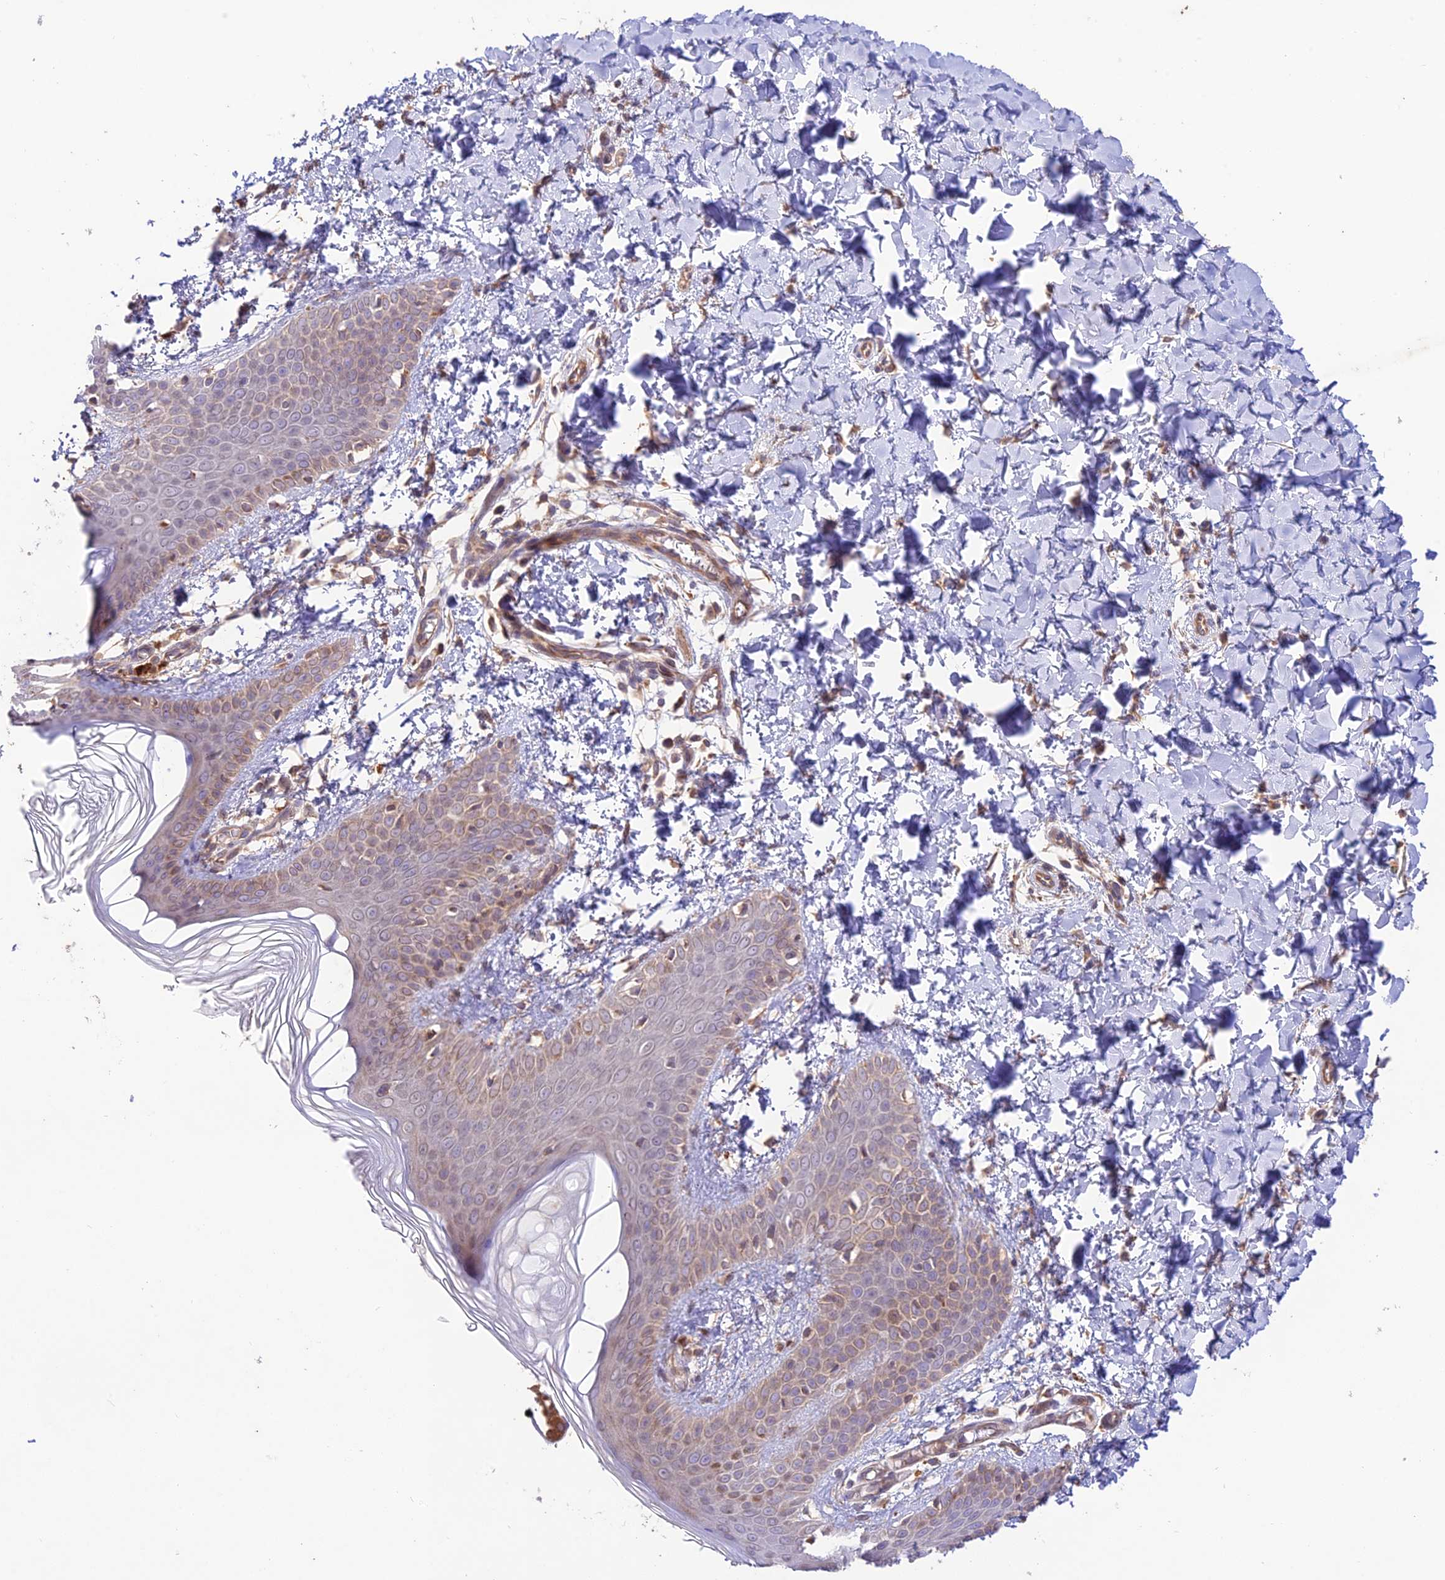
{"staining": {"intensity": "negative", "quantity": "none", "location": "none"}, "tissue": "skin", "cell_type": "Fibroblasts", "image_type": "normal", "snomed": [{"axis": "morphology", "description": "Normal tissue, NOS"}, {"axis": "topography", "description": "Skin"}], "caption": "This micrograph is of normal skin stained with immunohistochemistry (IHC) to label a protein in brown with the nuclei are counter-stained blue. There is no expression in fibroblasts. (DAB (3,3'-diaminobenzidine) immunohistochemistry with hematoxylin counter stain).", "gene": "TMEM259", "patient": {"sex": "male", "age": 36}}